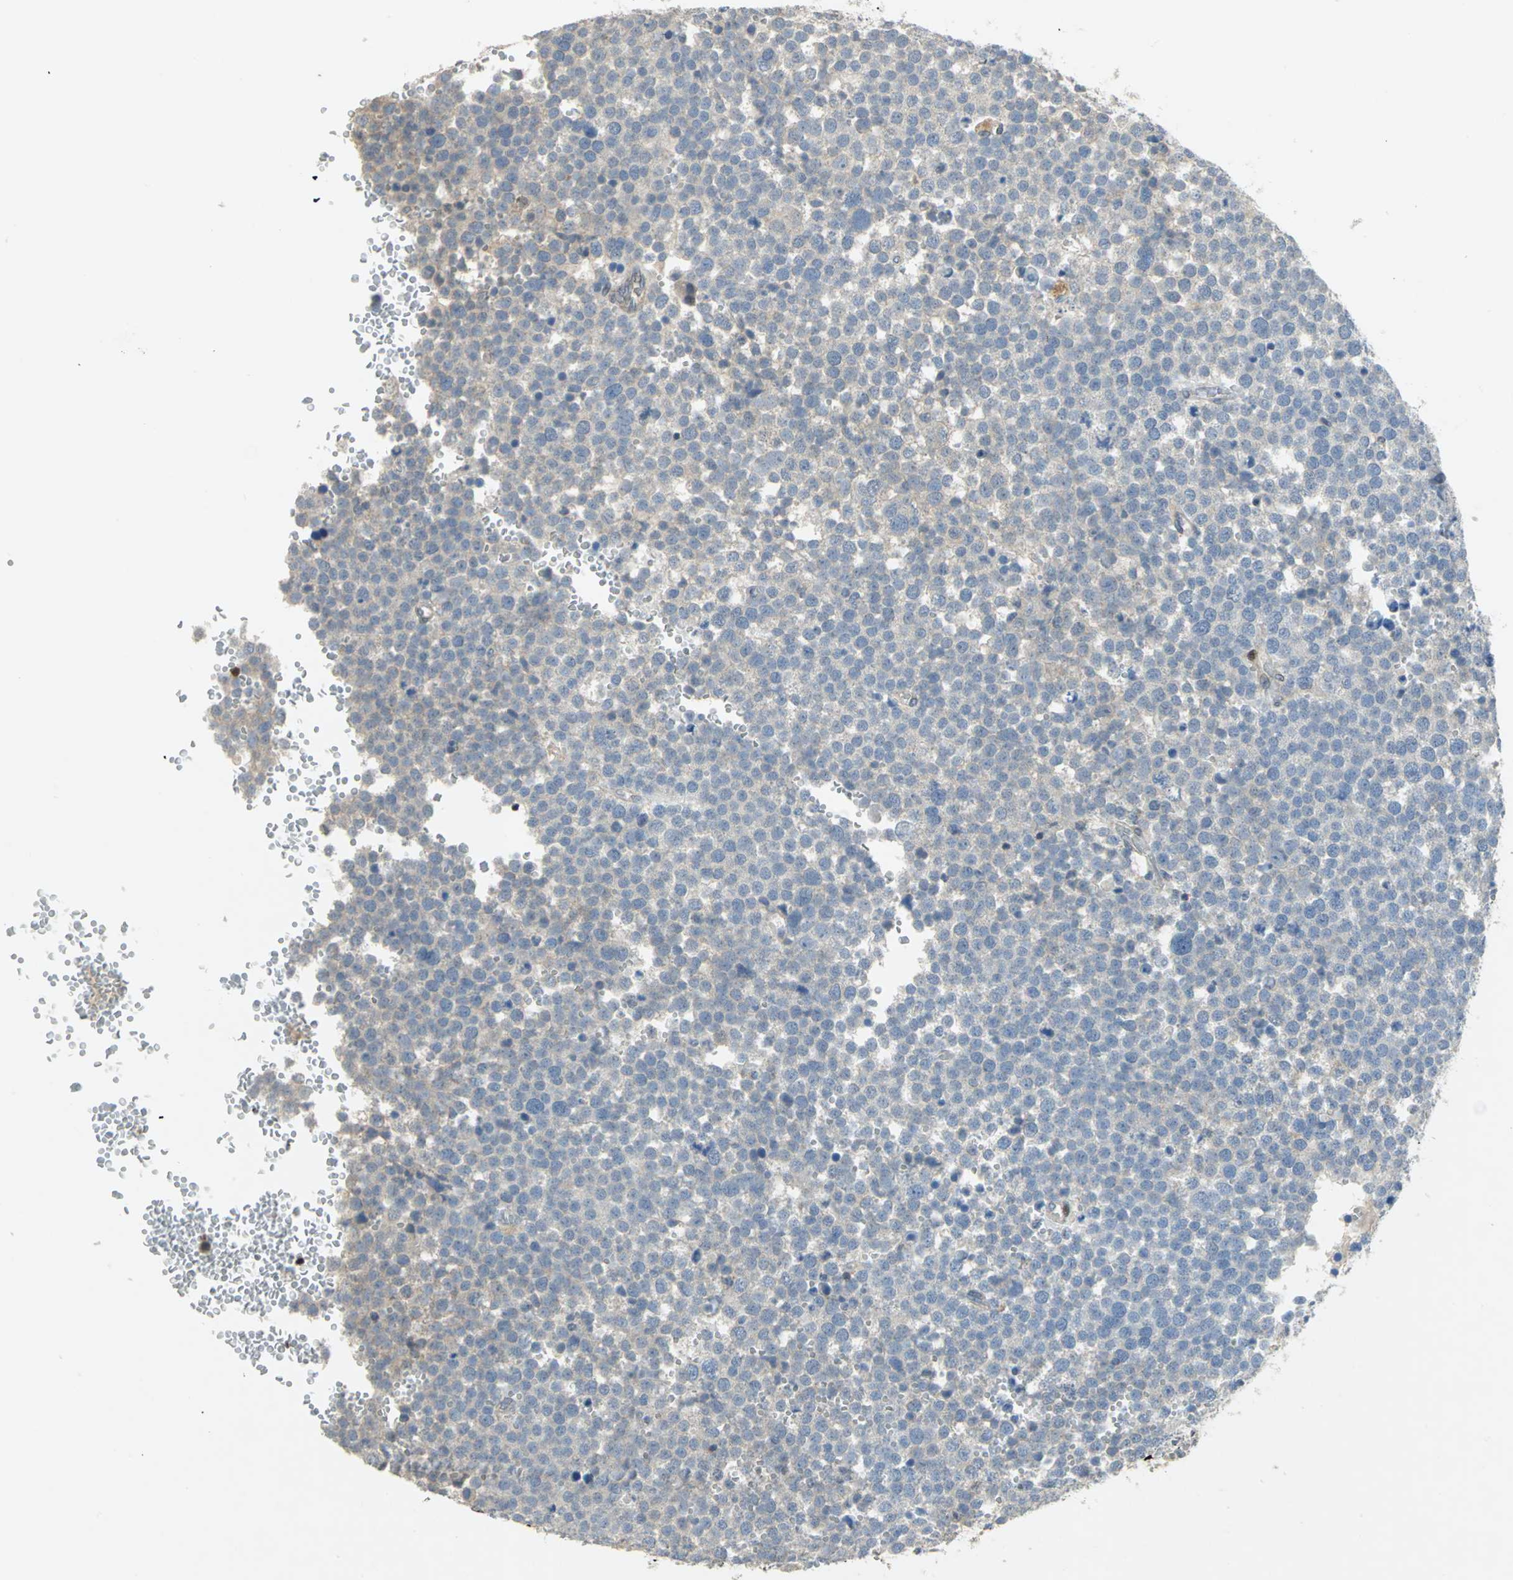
{"staining": {"intensity": "negative", "quantity": "none", "location": "none"}, "tissue": "testis cancer", "cell_type": "Tumor cells", "image_type": "cancer", "snomed": [{"axis": "morphology", "description": "Seminoma, NOS"}, {"axis": "topography", "description": "Testis"}], "caption": "A high-resolution histopathology image shows IHC staining of testis seminoma, which exhibits no significant staining in tumor cells. Nuclei are stained in blue.", "gene": "PPIA", "patient": {"sex": "male", "age": 71}}